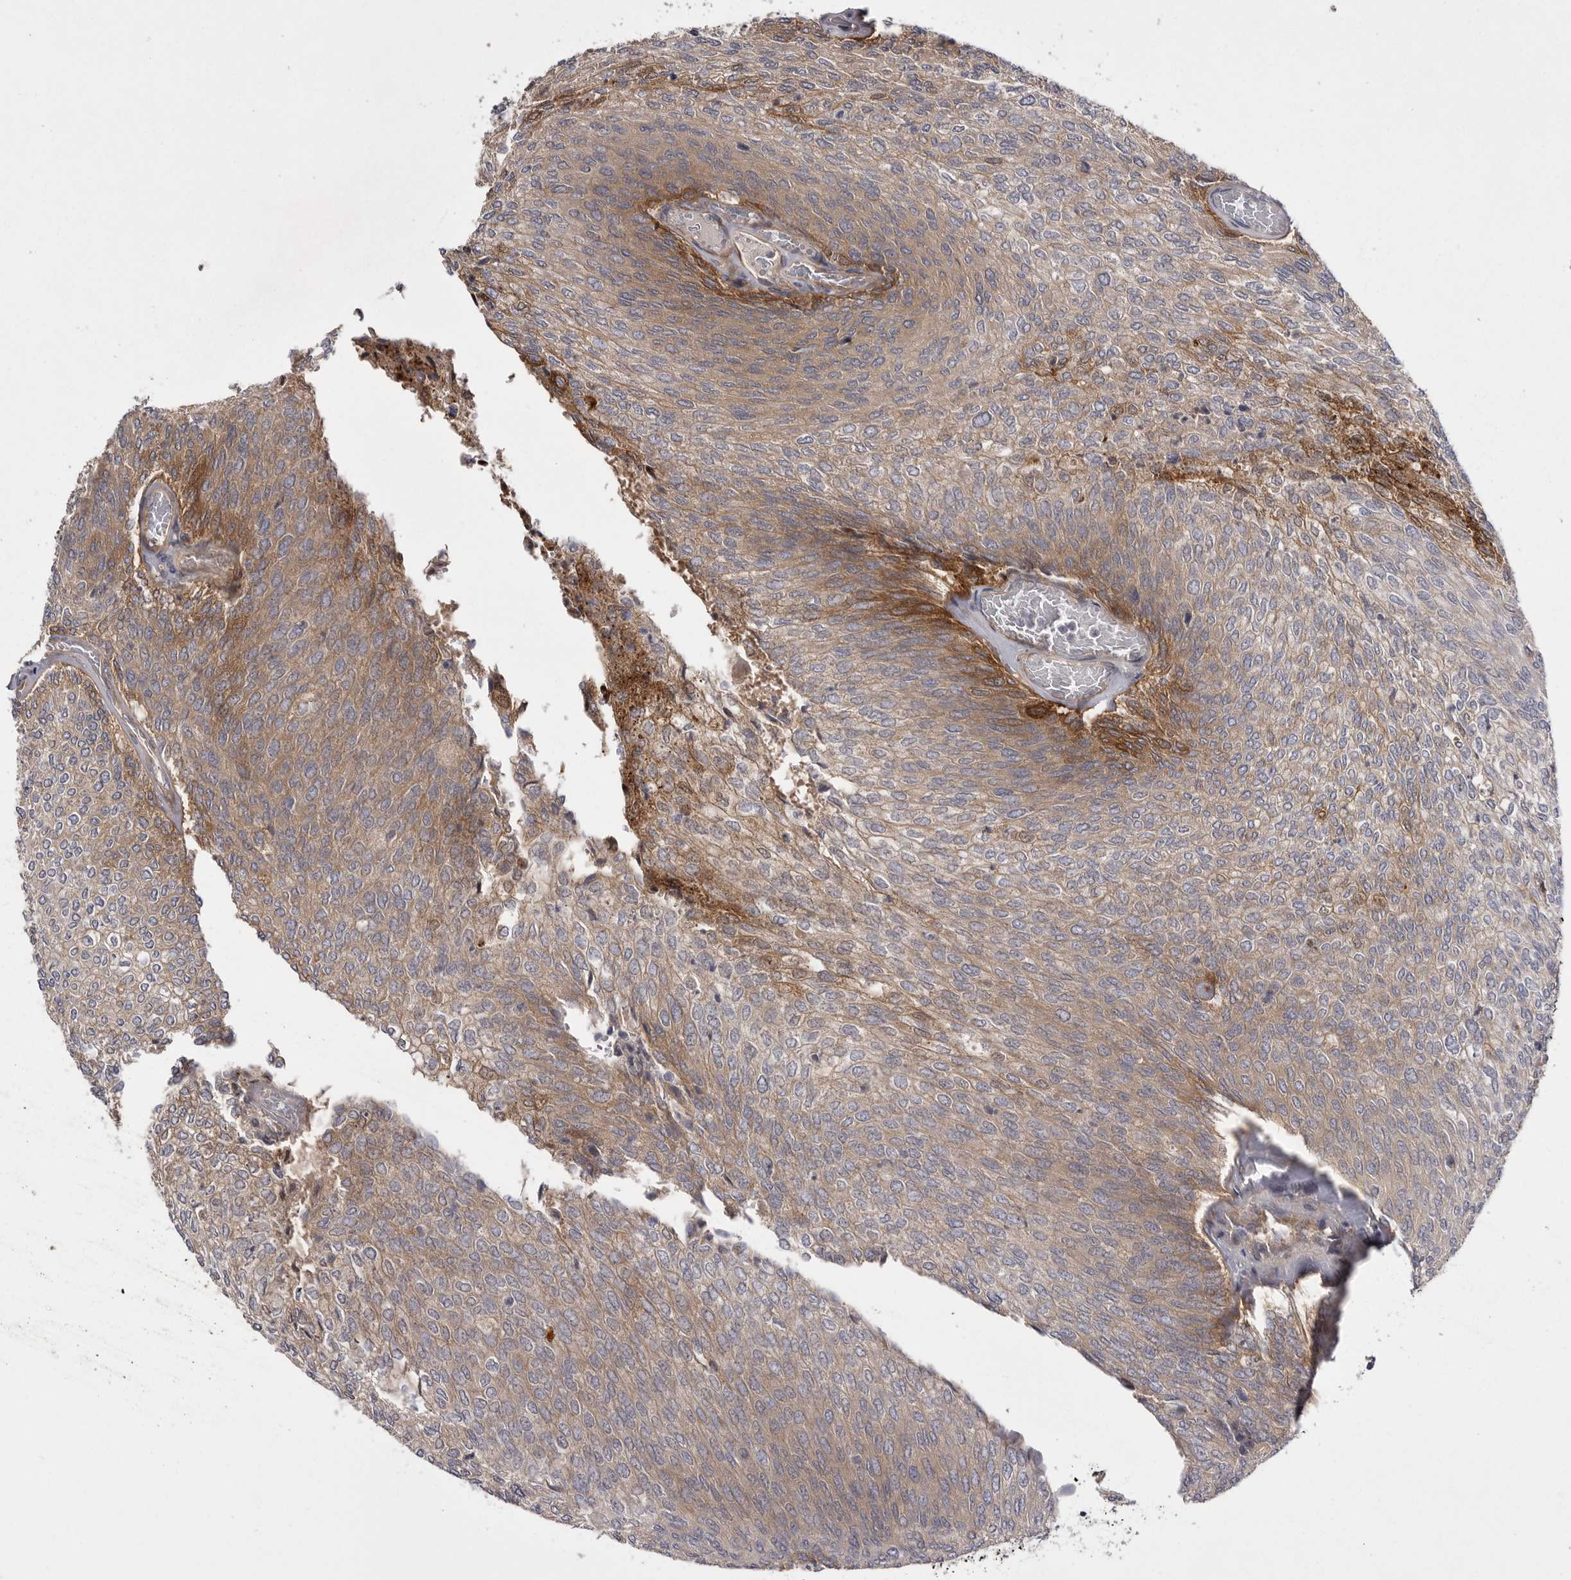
{"staining": {"intensity": "moderate", "quantity": "<25%", "location": "cytoplasmic/membranous"}, "tissue": "urothelial cancer", "cell_type": "Tumor cells", "image_type": "cancer", "snomed": [{"axis": "morphology", "description": "Urothelial carcinoma, Low grade"}, {"axis": "topography", "description": "Urinary bladder"}], "caption": "Moderate cytoplasmic/membranous positivity for a protein is present in about <25% of tumor cells of low-grade urothelial carcinoma using immunohistochemistry (IHC).", "gene": "OSBPL9", "patient": {"sex": "female", "age": 79}}